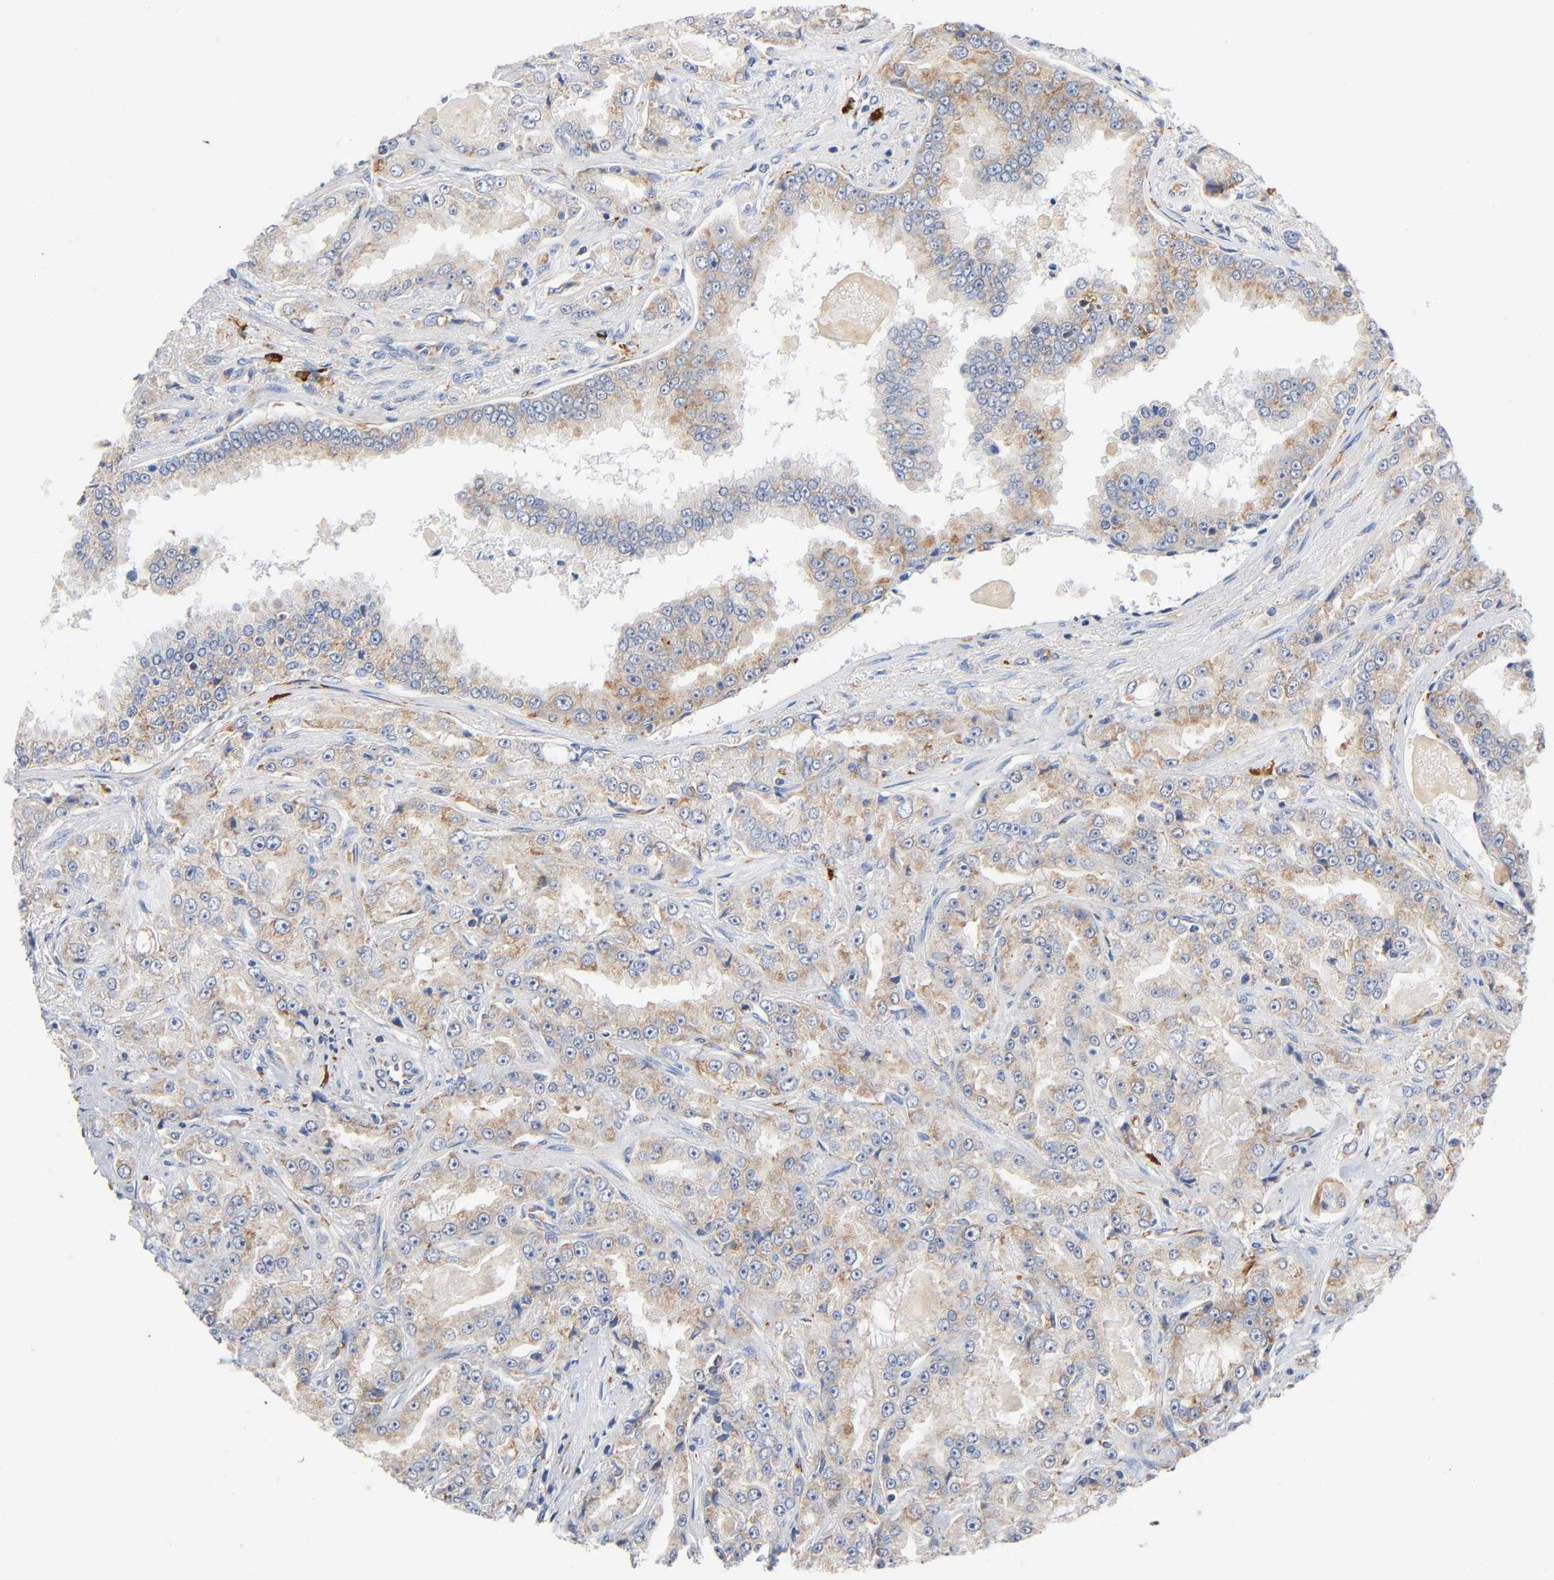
{"staining": {"intensity": "weak", "quantity": ">75%", "location": "cytoplasmic/membranous"}, "tissue": "prostate cancer", "cell_type": "Tumor cells", "image_type": "cancer", "snomed": [{"axis": "morphology", "description": "Adenocarcinoma, High grade"}, {"axis": "topography", "description": "Prostate"}], "caption": "Approximately >75% of tumor cells in prostate high-grade adenocarcinoma demonstrate weak cytoplasmic/membranous protein expression as visualized by brown immunohistochemical staining.", "gene": "UCKL1", "patient": {"sex": "male", "age": 73}}